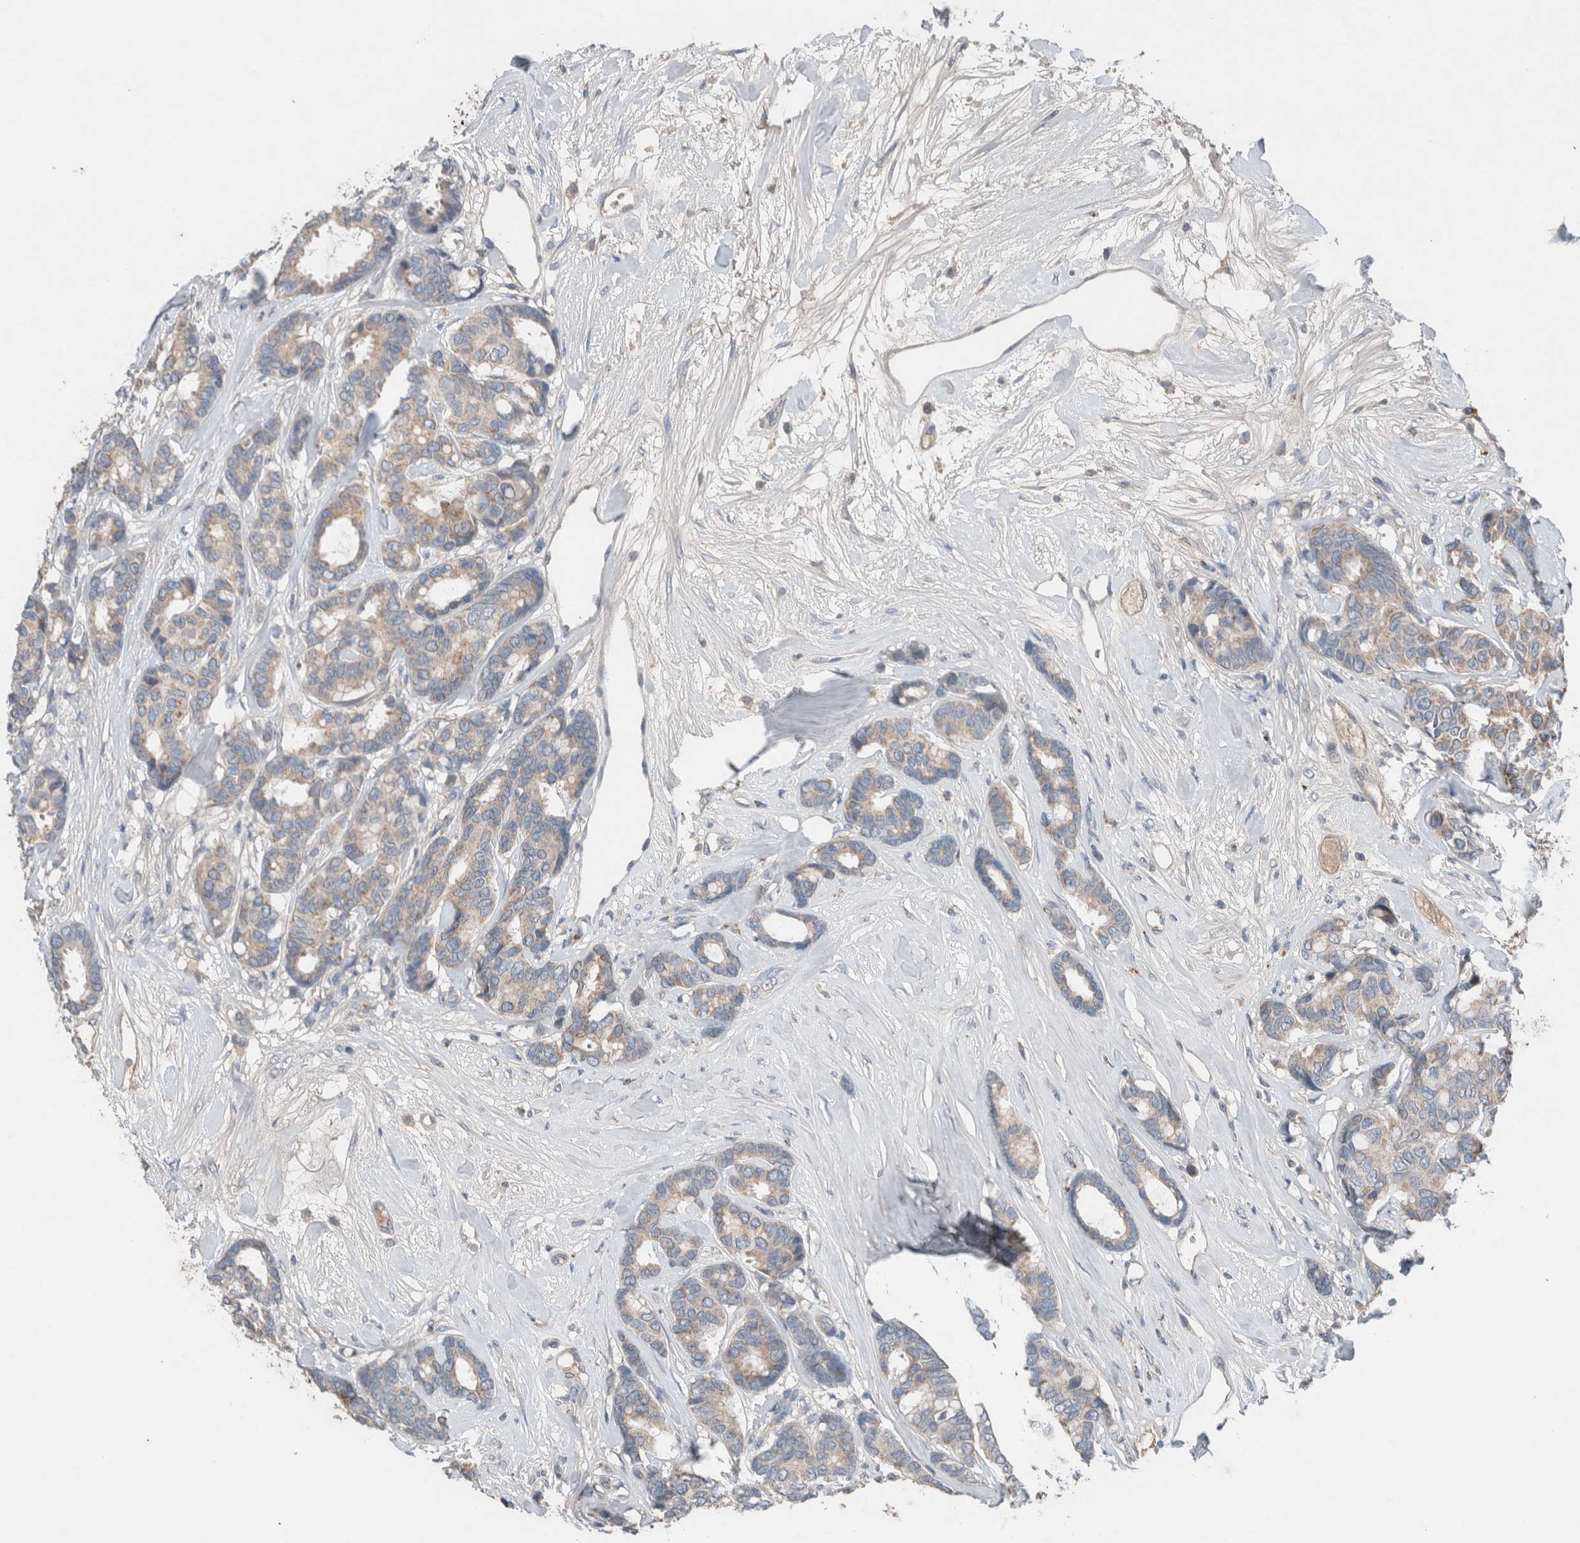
{"staining": {"intensity": "weak", "quantity": "<25%", "location": "cytoplasmic/membranous"}, "tissue": "breast cancer", "cell_type": "Tumor cells", "image_type": "cancer", "snomed": [{"axis": "morphology", "description": "Duct carcinoma"}, {"axis": "topography", "description": "Breast"}], "caption": "Immunohistochemistry (IHC) of human breast cancer displays no staining in tumor cells. (Stains: DAB (3,3'-diaminobenzidine) immunohistochemistry (IHC) with hematoxylin counter stain, Microscopy: brightfield microscopy at high magnification).", "gene": "UGCG", "patient": {"sex": "female", "age": 87}}